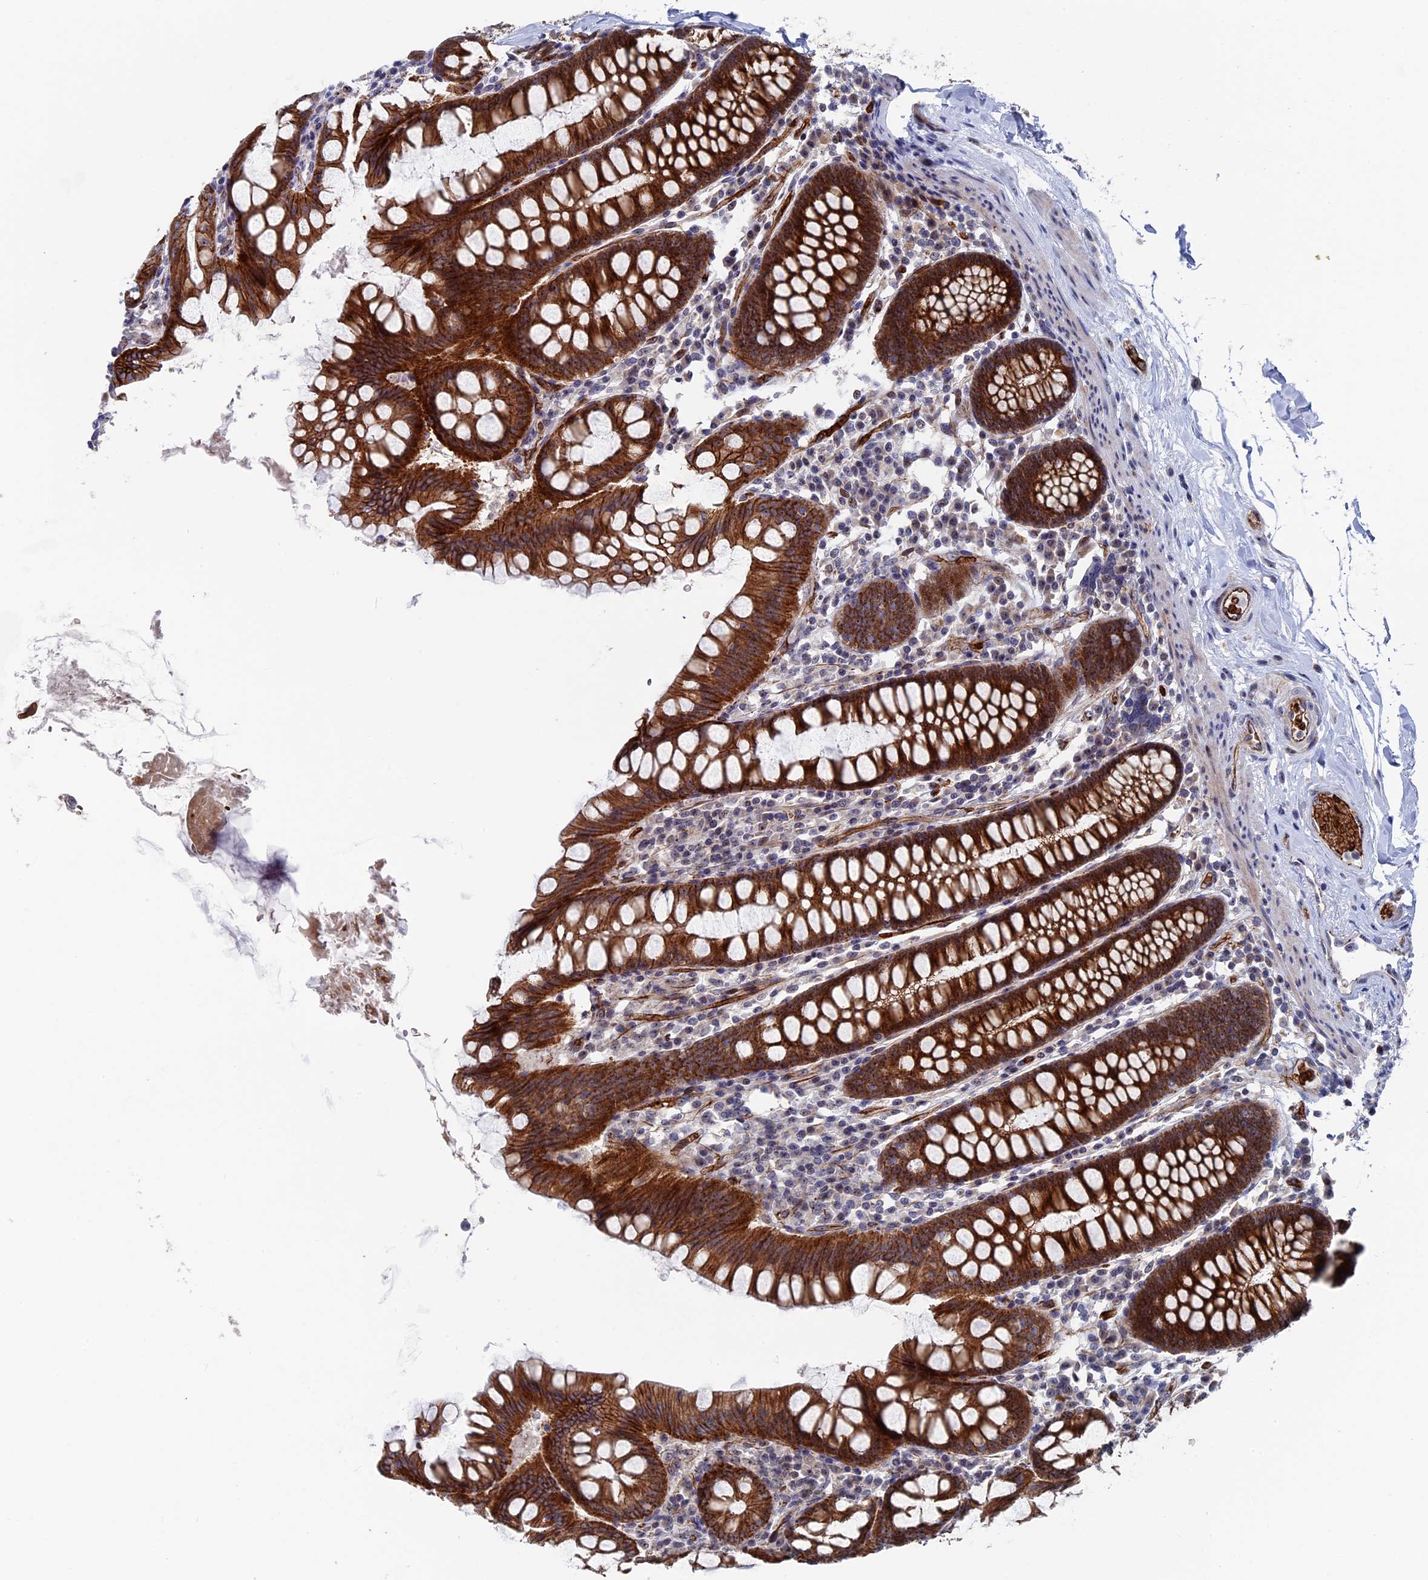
{"staining": {"intensity": "moderate", "quantity": "25%-75%", "location": "cytoplasmic/membranous"}, "tissue": "colon", "cell_type": "Endothelial cells", "image_type": "normal", "snomed": [{"axis": "morphology", "description": "Normal tissue, NOS"}, {"axis": "topography", "description": "Colon"}], "caption": "Colon stained with DAB IHC demonstrates medium levels of moderate cytoplasmic/membranous positivity in about 25%-75% of endothelial cells.", "gene": "EXOSC9", "patient": {"sex": "female", "age": 79}}